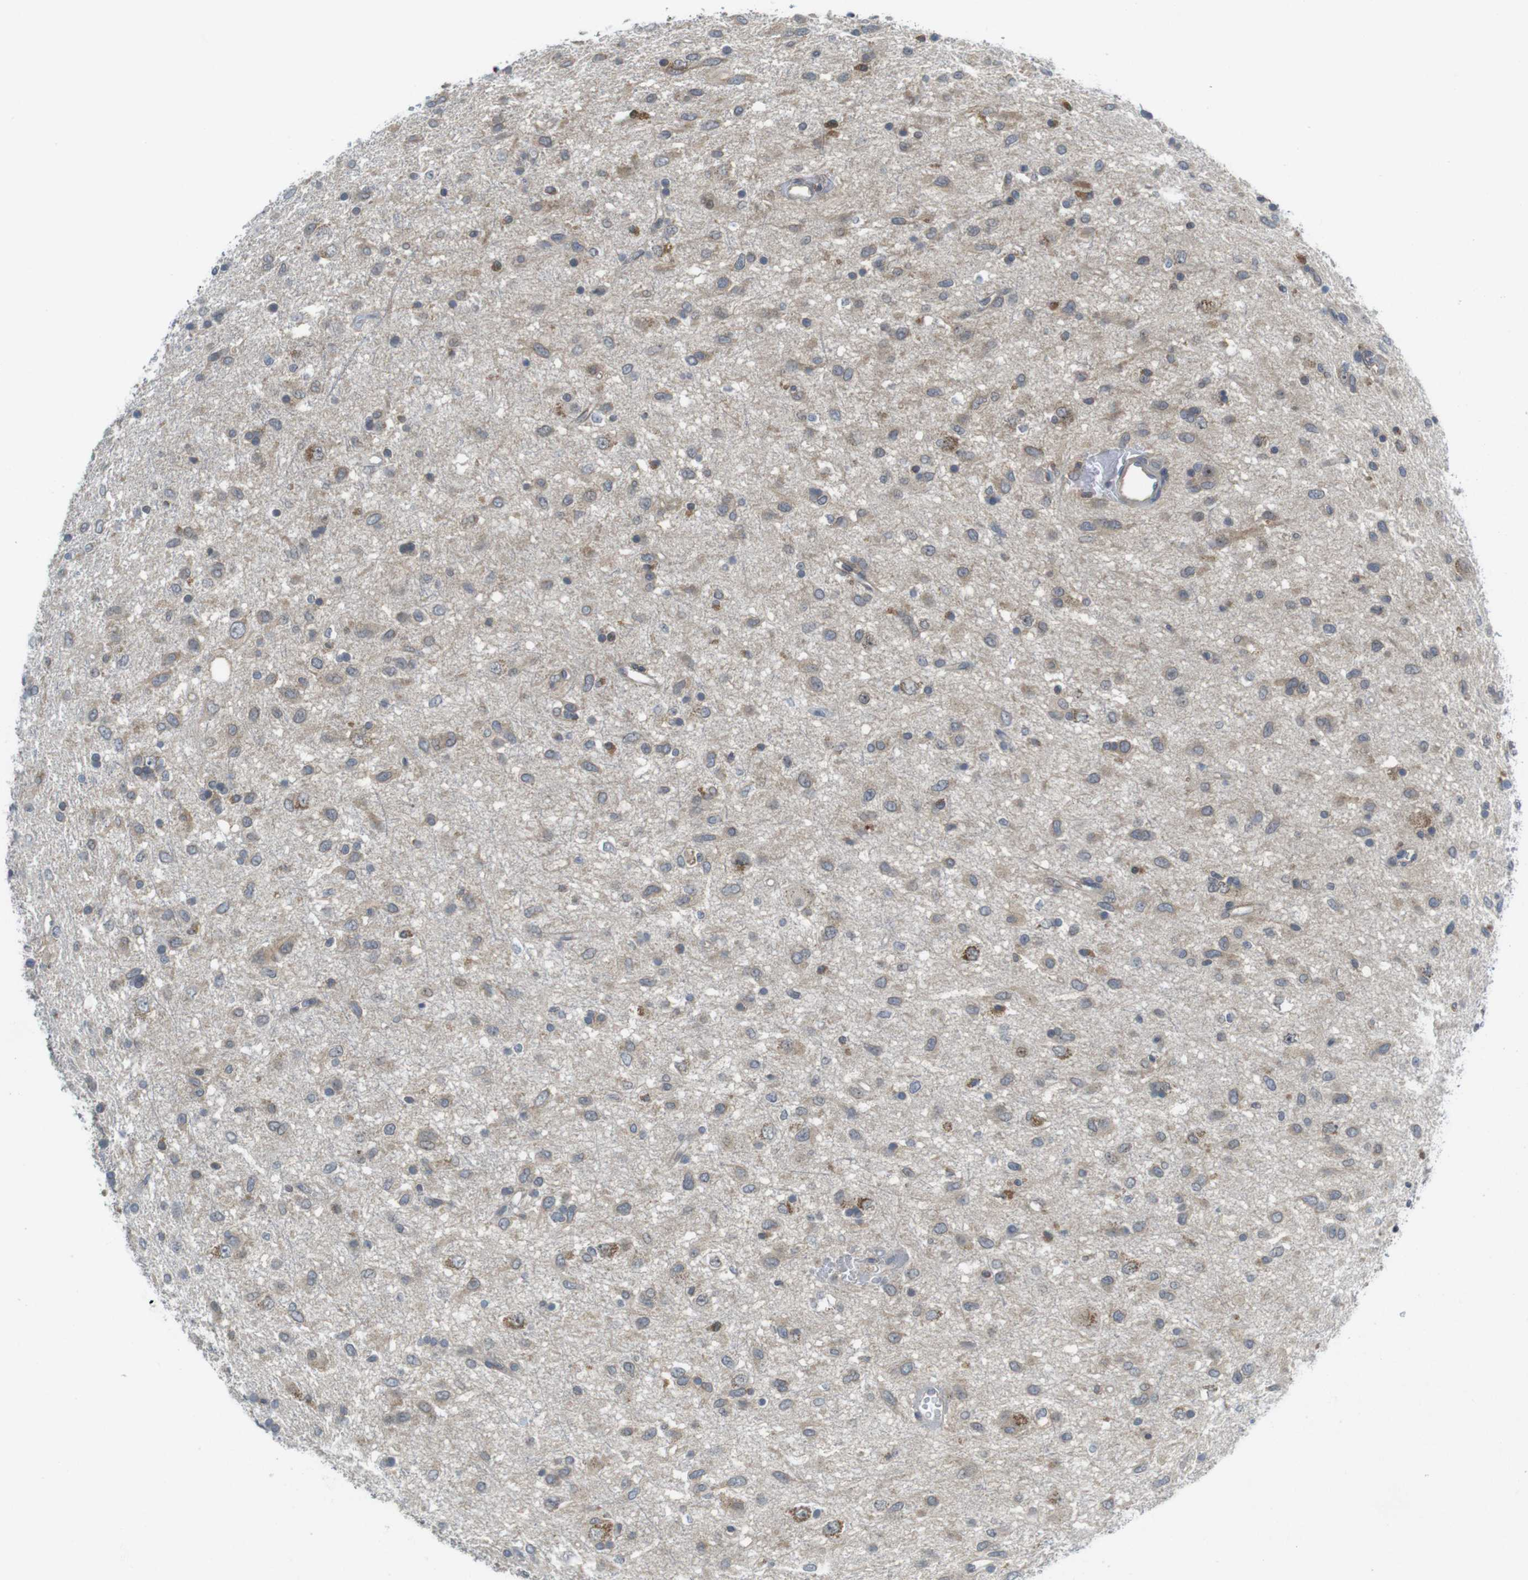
{"staining": {"intensity": "moderate", "quantity": ">75%", "location": "cytoplasmic/membranous"}, "tissue": "glioma", "cell_type": "Tumor cells", "image_type": "cancer", "snomed": [{"axis": "morphology", "description": "Glioma, malignant, Low grade"}, {"axis": "topography", "description": "Brain"}], "caption": "This is an image of IHC staining of malignant glioma (low-grade), which shows moderate expression in the cytoplasmic/membranous of tumor cells.", "gene": "RCC1", "patient": {"sex": "male", "age": 77}}